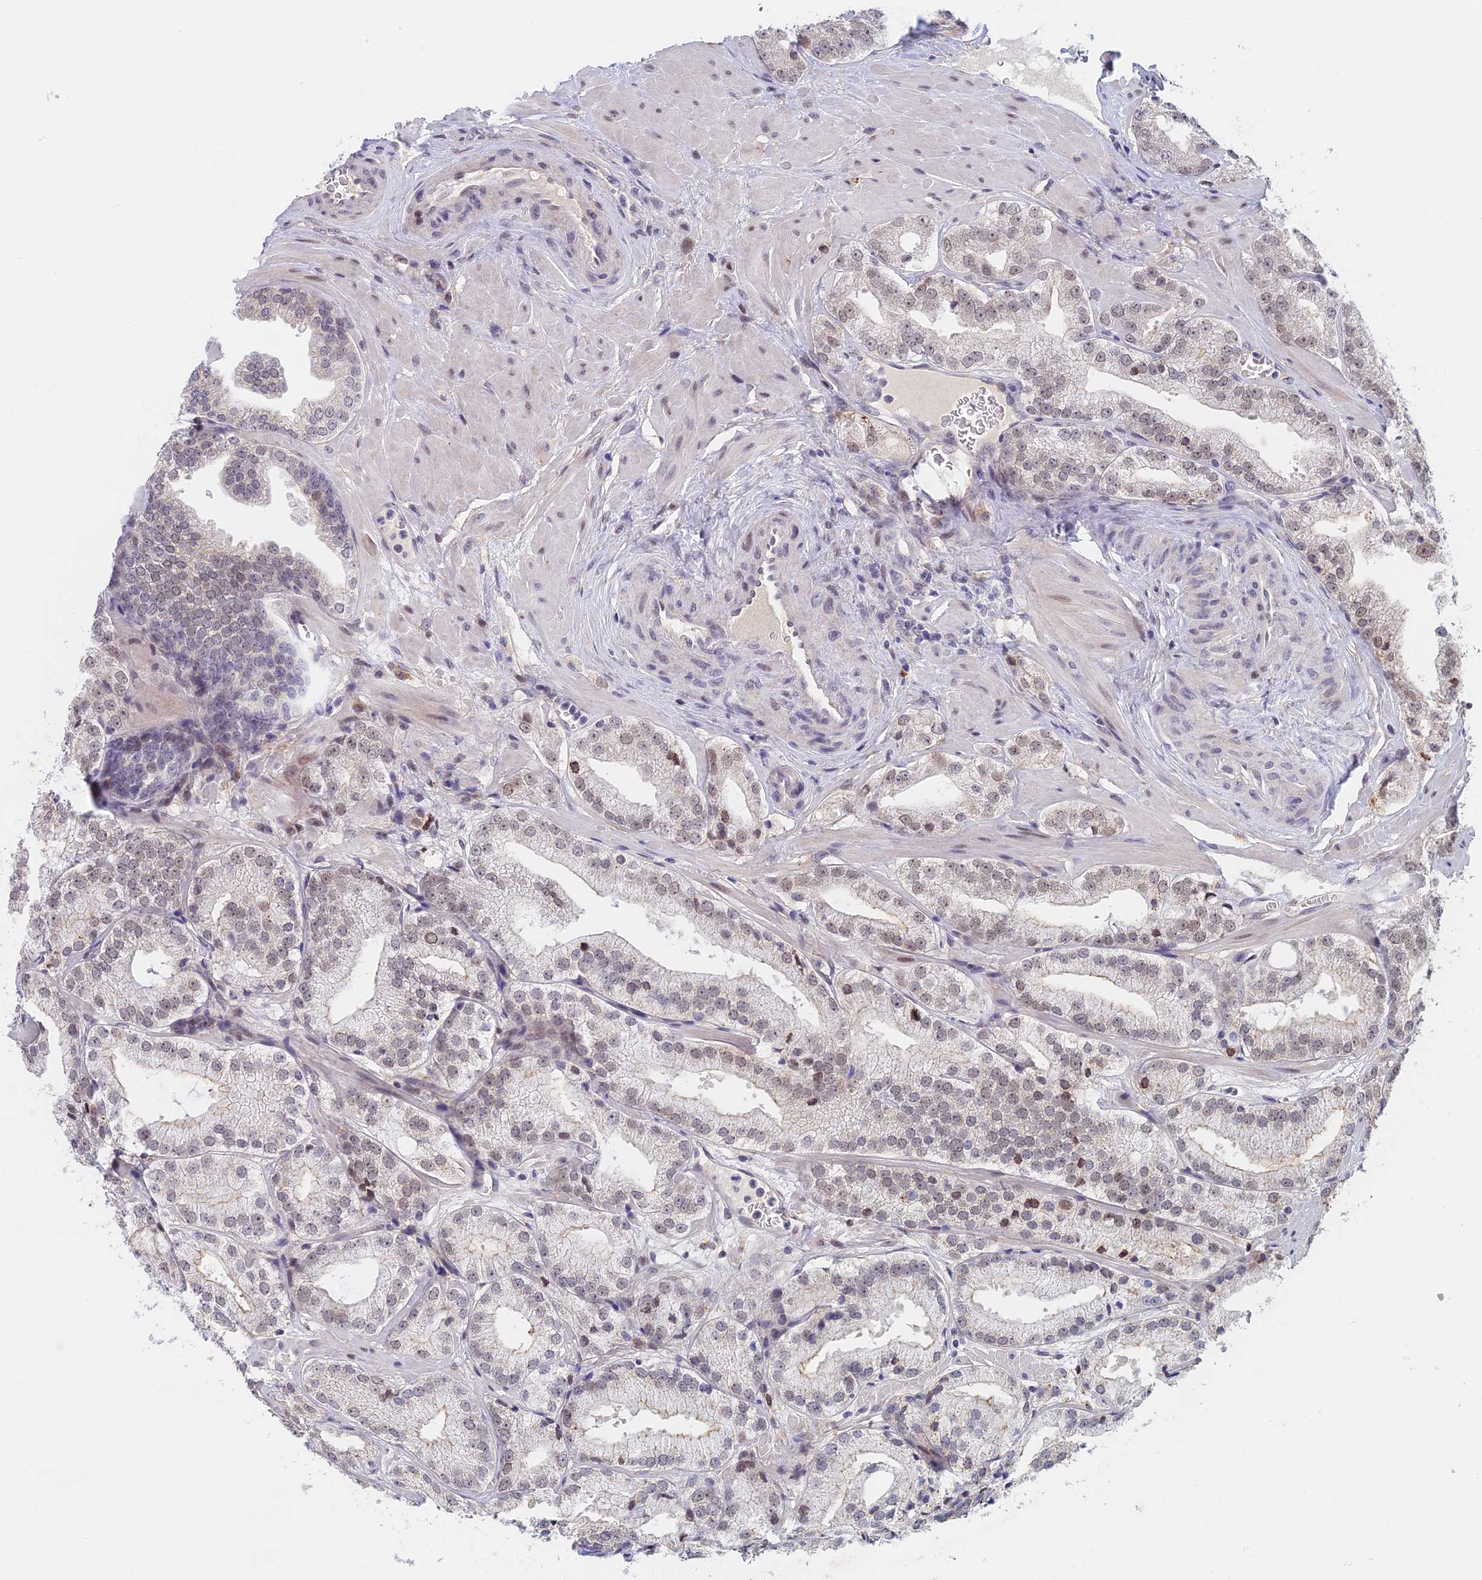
{"staining": {"intensity": "weak", "quantity": "25%-75%", "location": "nuclear"}, "tissue": "prostate cancer", "cell_type": "Tumor cells", "image_type": "cancer", "snomed": [{"axis": "morphology", "description": "Adenocarcinoma, Low grade"}, {"axis": "topography", "description": "Prostate"}], "caption": "High-magnification brightfield microscopy of prostate cancer stained with DAB (brown) and counterstained with hematoxylin (blue). tumor cells exhibit weak nuclear expression is present in approximately25%-75% of cells.", "gene": "ZUP1", "patient": {"sex": "male", "age": 60}}